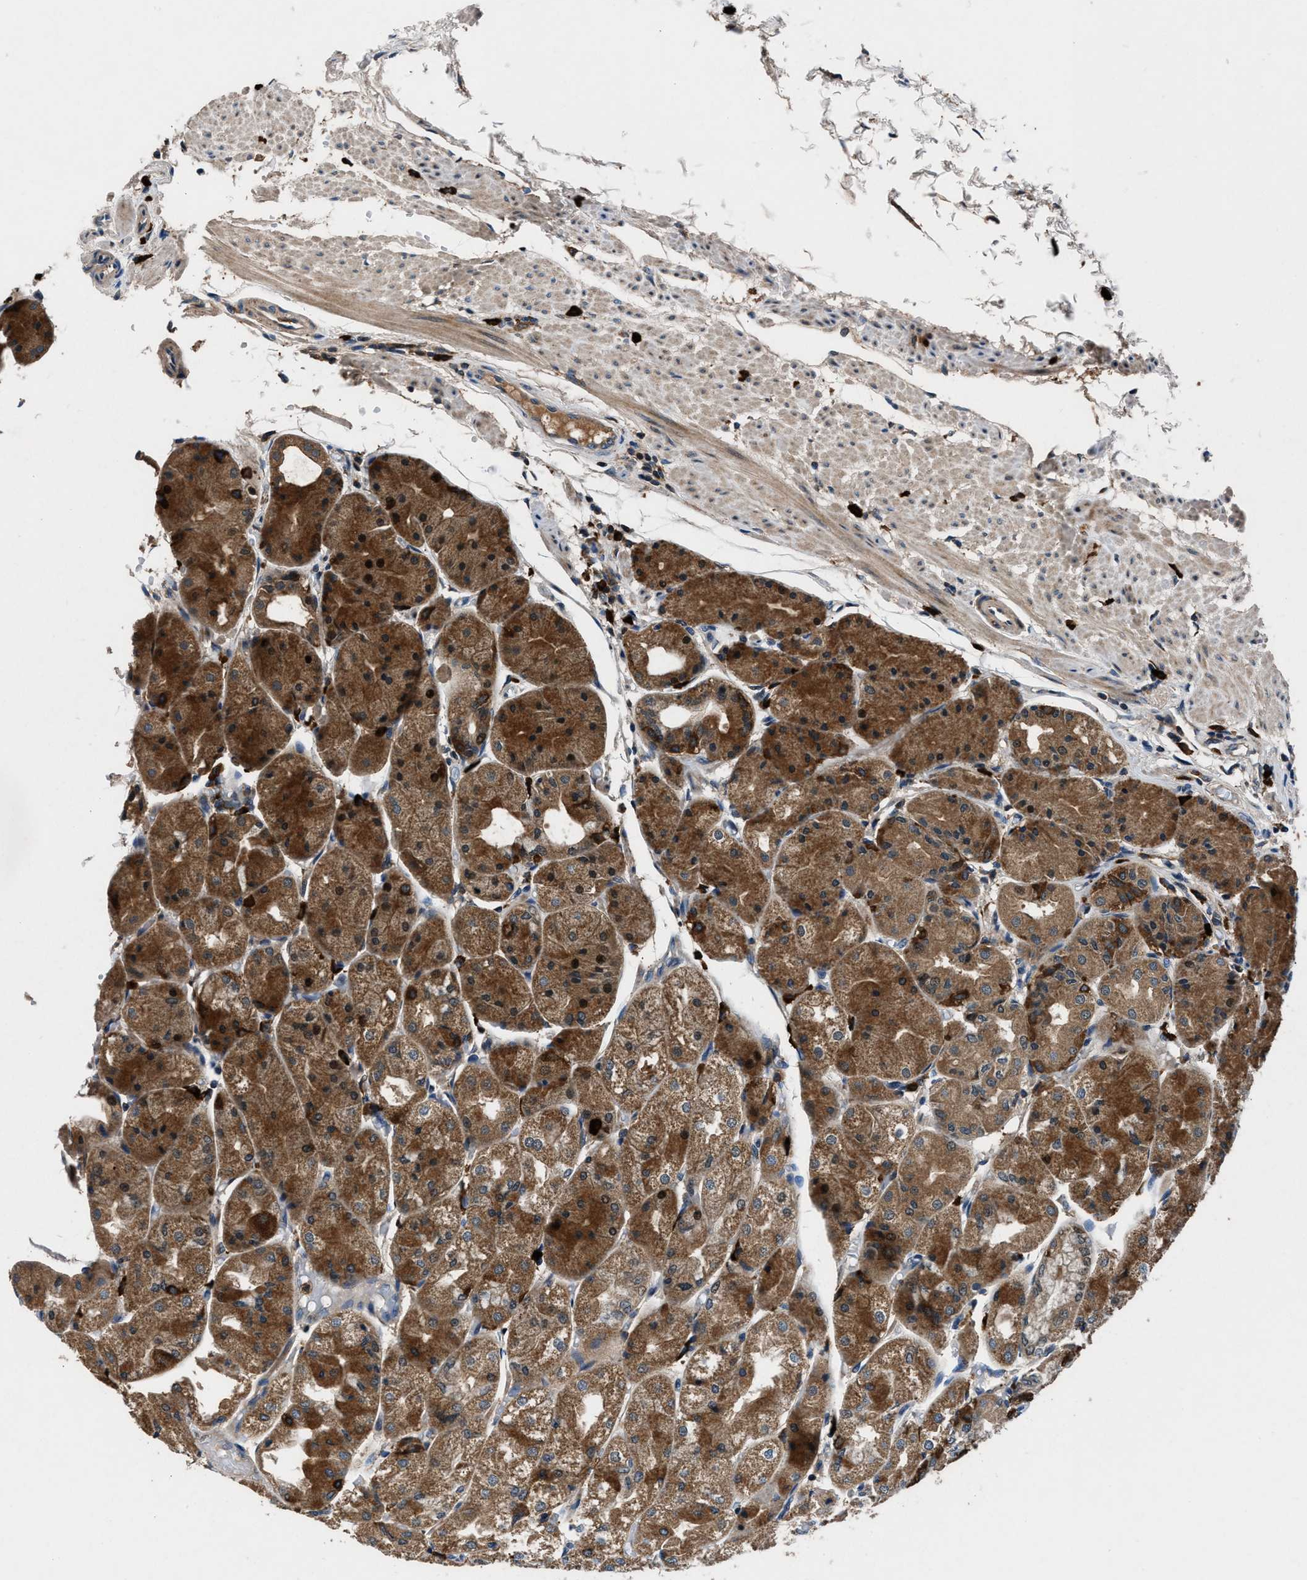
{"staining": {"intensity": "strong", "quantity": ">75%", "location": "cytoplasmic/membranous"}, "tissue": "stomach", "cell_type": "Glandular cells", "image_type": "normal", "snomed": [{"axis": "morphology", "description": "Normal tissue, NOS"}, {"axis": "topography", "description": "Stomach, upper"}], "caption": "An image showing strong cytoplasmic/membranous expression in approximately >75% of glandular cells in unremarkable stomach, as visualized by brown immunohistochemical staining.", "gene": "FAM221A", "patient": {"sex": "male", "age": 72}}